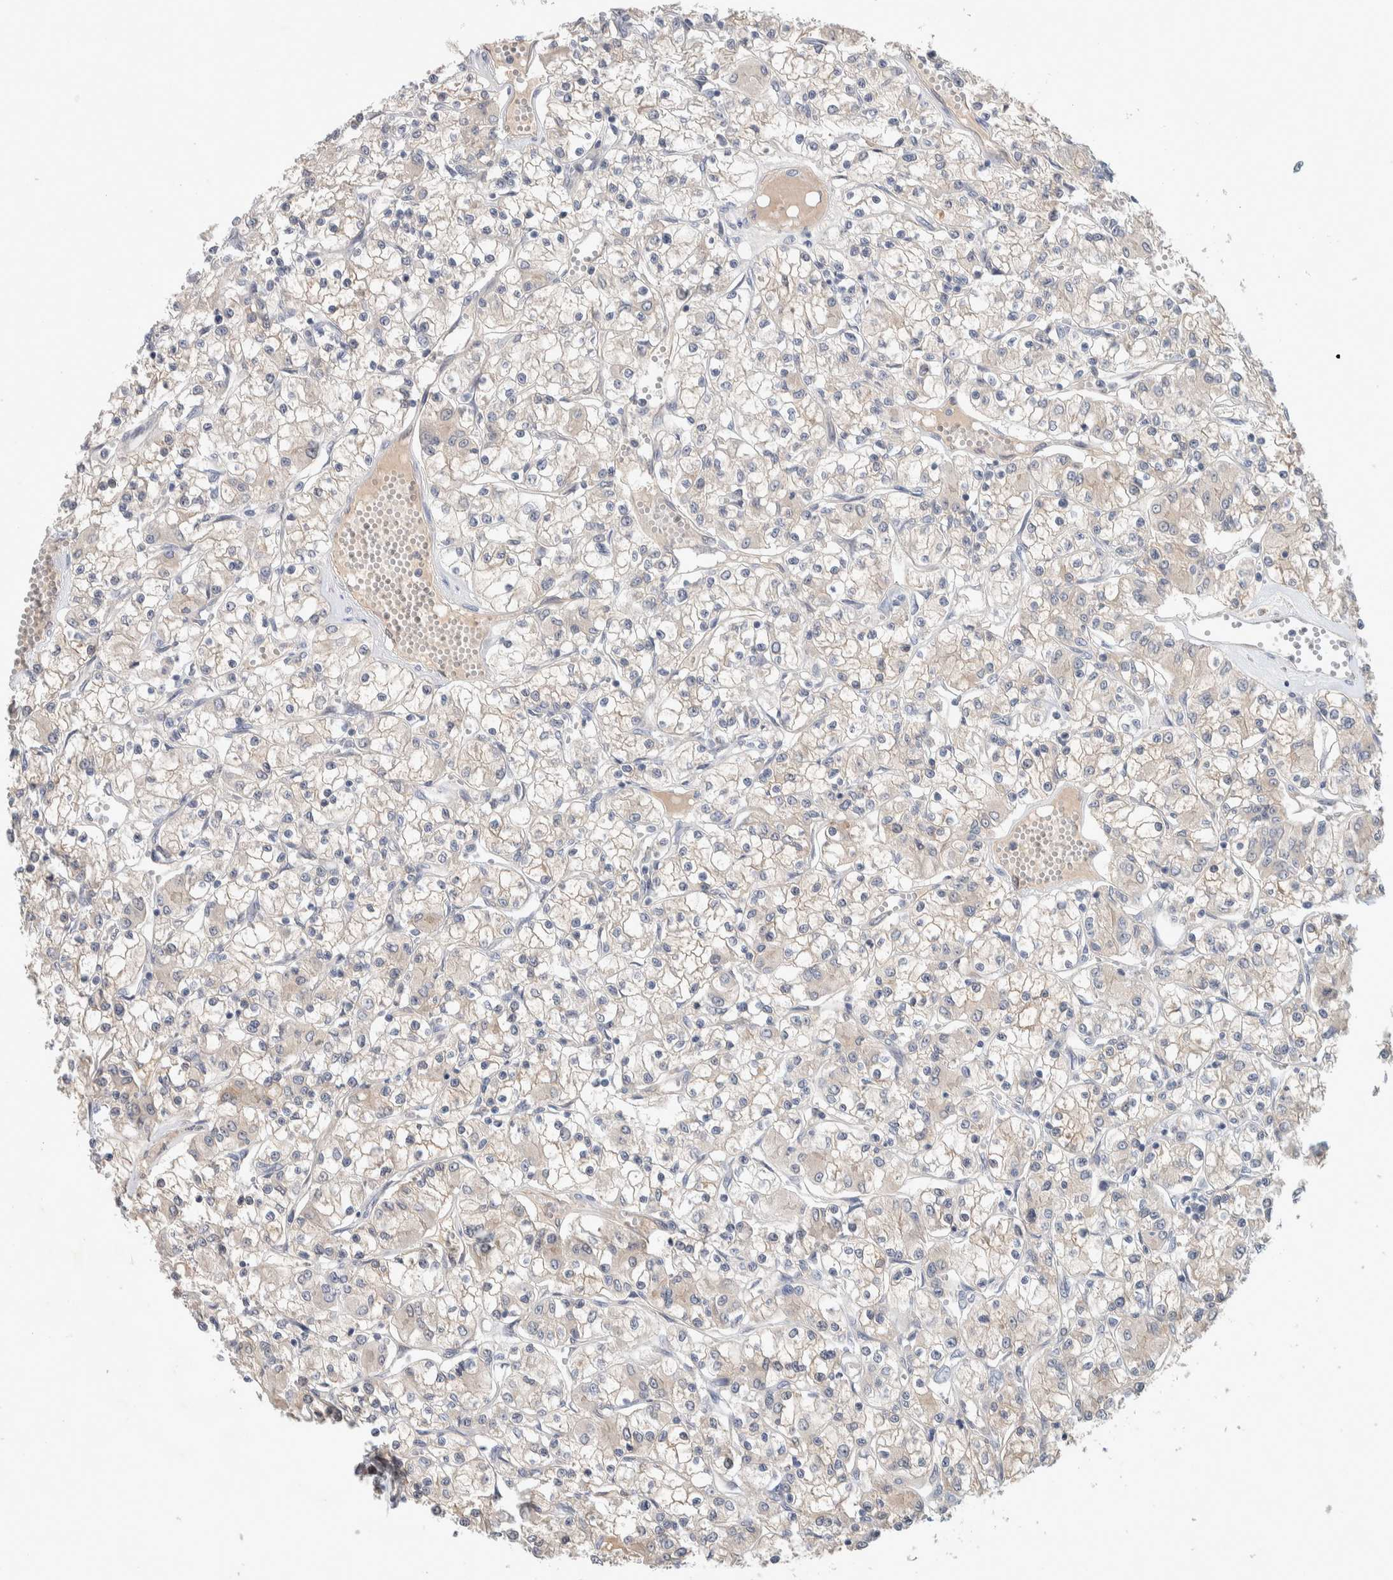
{"staining": {"intensity": "weak", "quantity": "<25%", "location": "cytoplasmic/membranous"}, "tissue": "renal cancer", "cell_type": "Tumor cells", "image_type": "cancer", "snomed": [{"axis": "morphology", "description": "Adenocarcinoma, NOS"}, {"axis": "topography", "description": "Kidney"}], "caption": "Immunohistochemical staining of human renal adenocarcinoma exhibits no significant positivity in tumor cells.", "gene": "DEPTOR", "patient": {"sex": "female", "age": 59}}